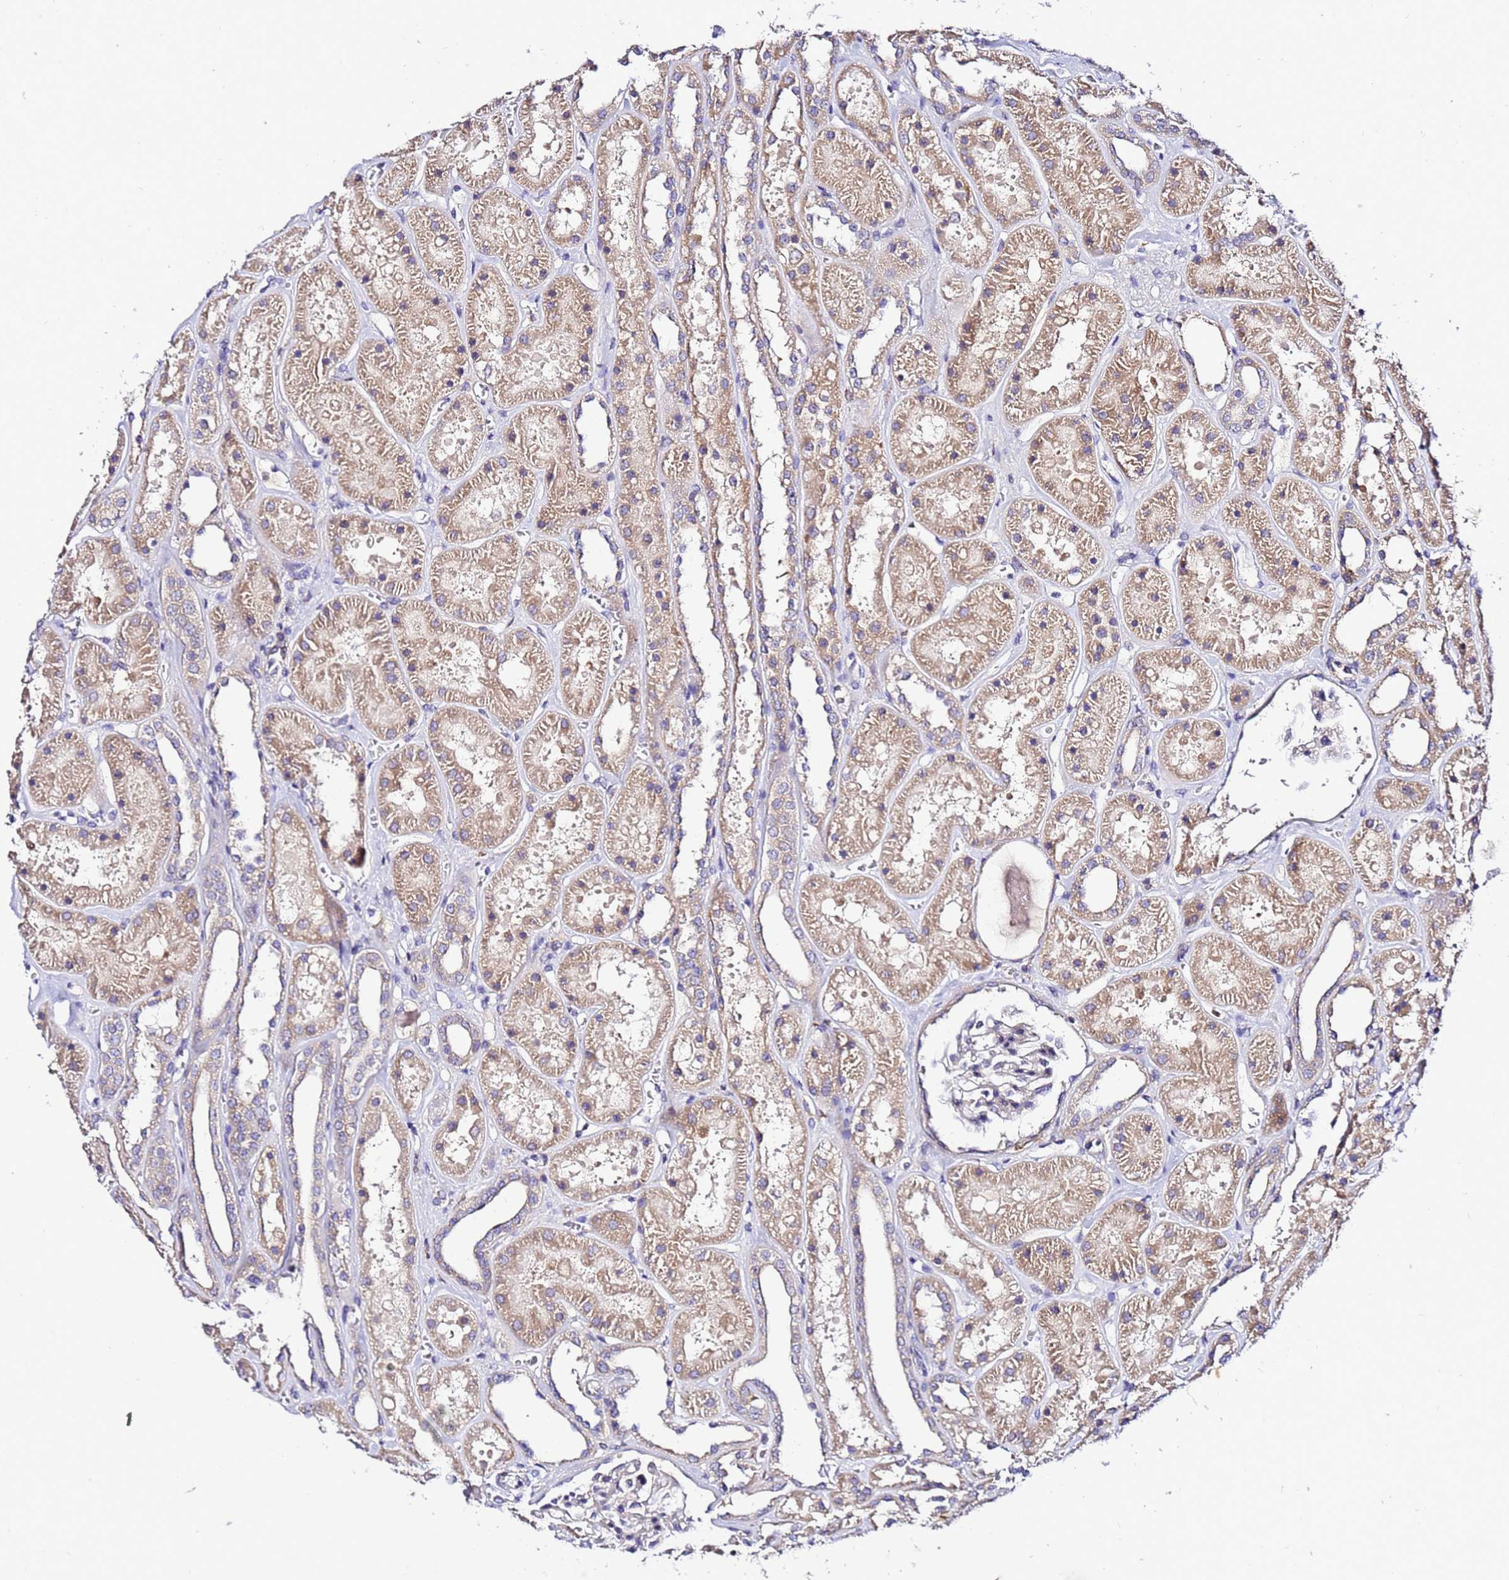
{"staining": {"intensity": "weak", "quantity": "25%-75%", "location": "cytoplasmic/membranous"}, "tissue": "kidney", "cell_type": "Cells in glomeruli", "image_type": "normal", "snomed": [{"axis": "morphology", "description": "Normal tissue, NOS"}, {"axis": "topography", "description": "Kidney"}], "caption": "High-power microscopy captured an immunohistochemistry (IHC) histopathology image of benign kidney, revealing weak cytoplasmic/membranous expression in approximately 25%-75% of cells in glomeruli.", "gene": "ADPGK", "patient": {"sex": "female", "age": 41}}